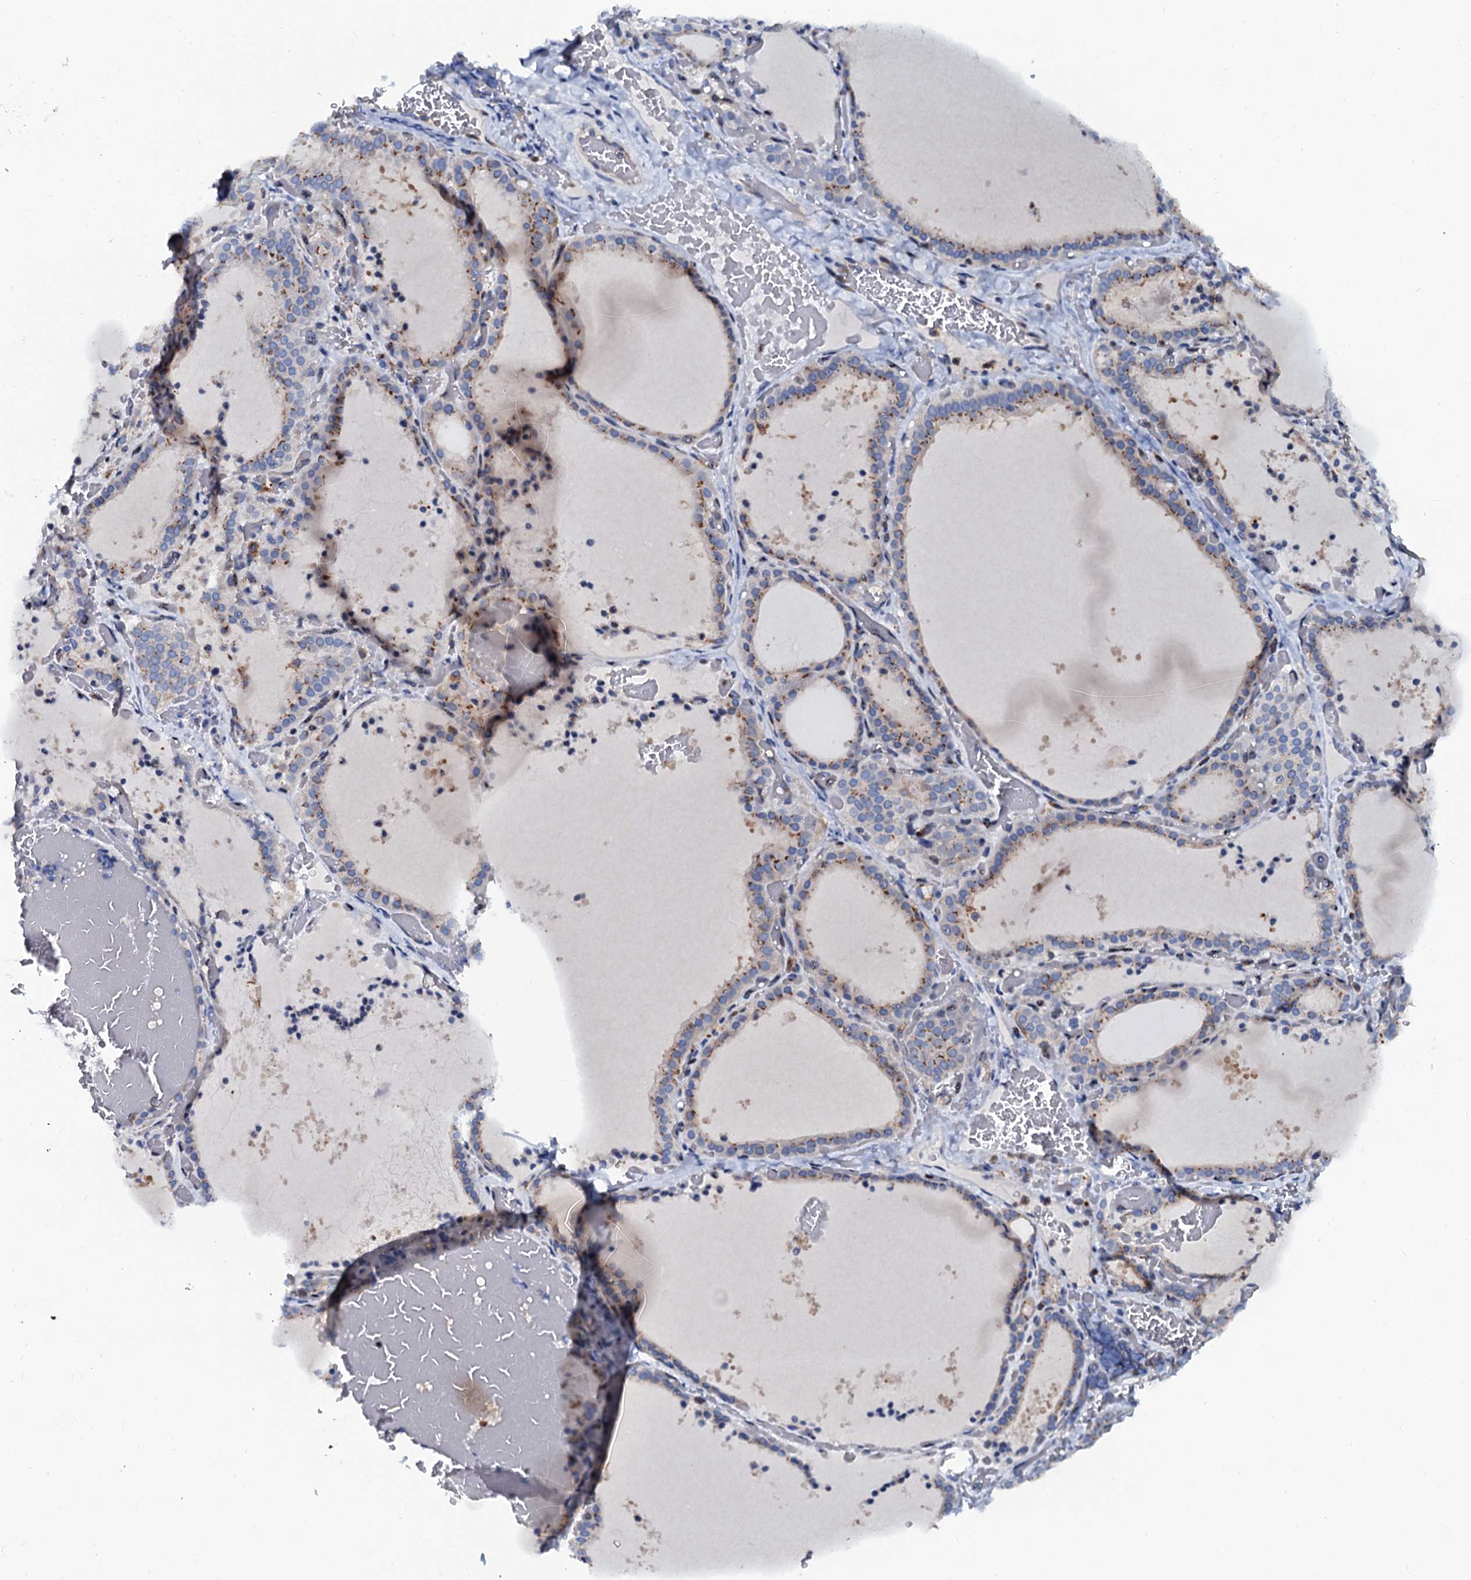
{"staining": {"intensity": "moderate", "quantity": "25%-75%", "location": "cytoplasmic/membranous"}, "tissue": "thyroid gland", "cell_type": "Glandular cells", "image_type": "normal", "snomed": [{"axis": "morphology", "description": "Normal tissue, NOS"}, {"axis": "topography", "description": "Thyroid gland"}], "caption": "Immunohistochemical staining of normal thyroid gland reveals 25%-75% levels of moderate cytoplasmic/membranous protein staining in approximately 25%-75% of glandular cells. The protein is stained brown, and the nuclei are stained in blue (DAB IHC with brightfield microscopy, high magnification).", "gene": "OTOL1", "patient": {"sex": "female", "age": 39}}